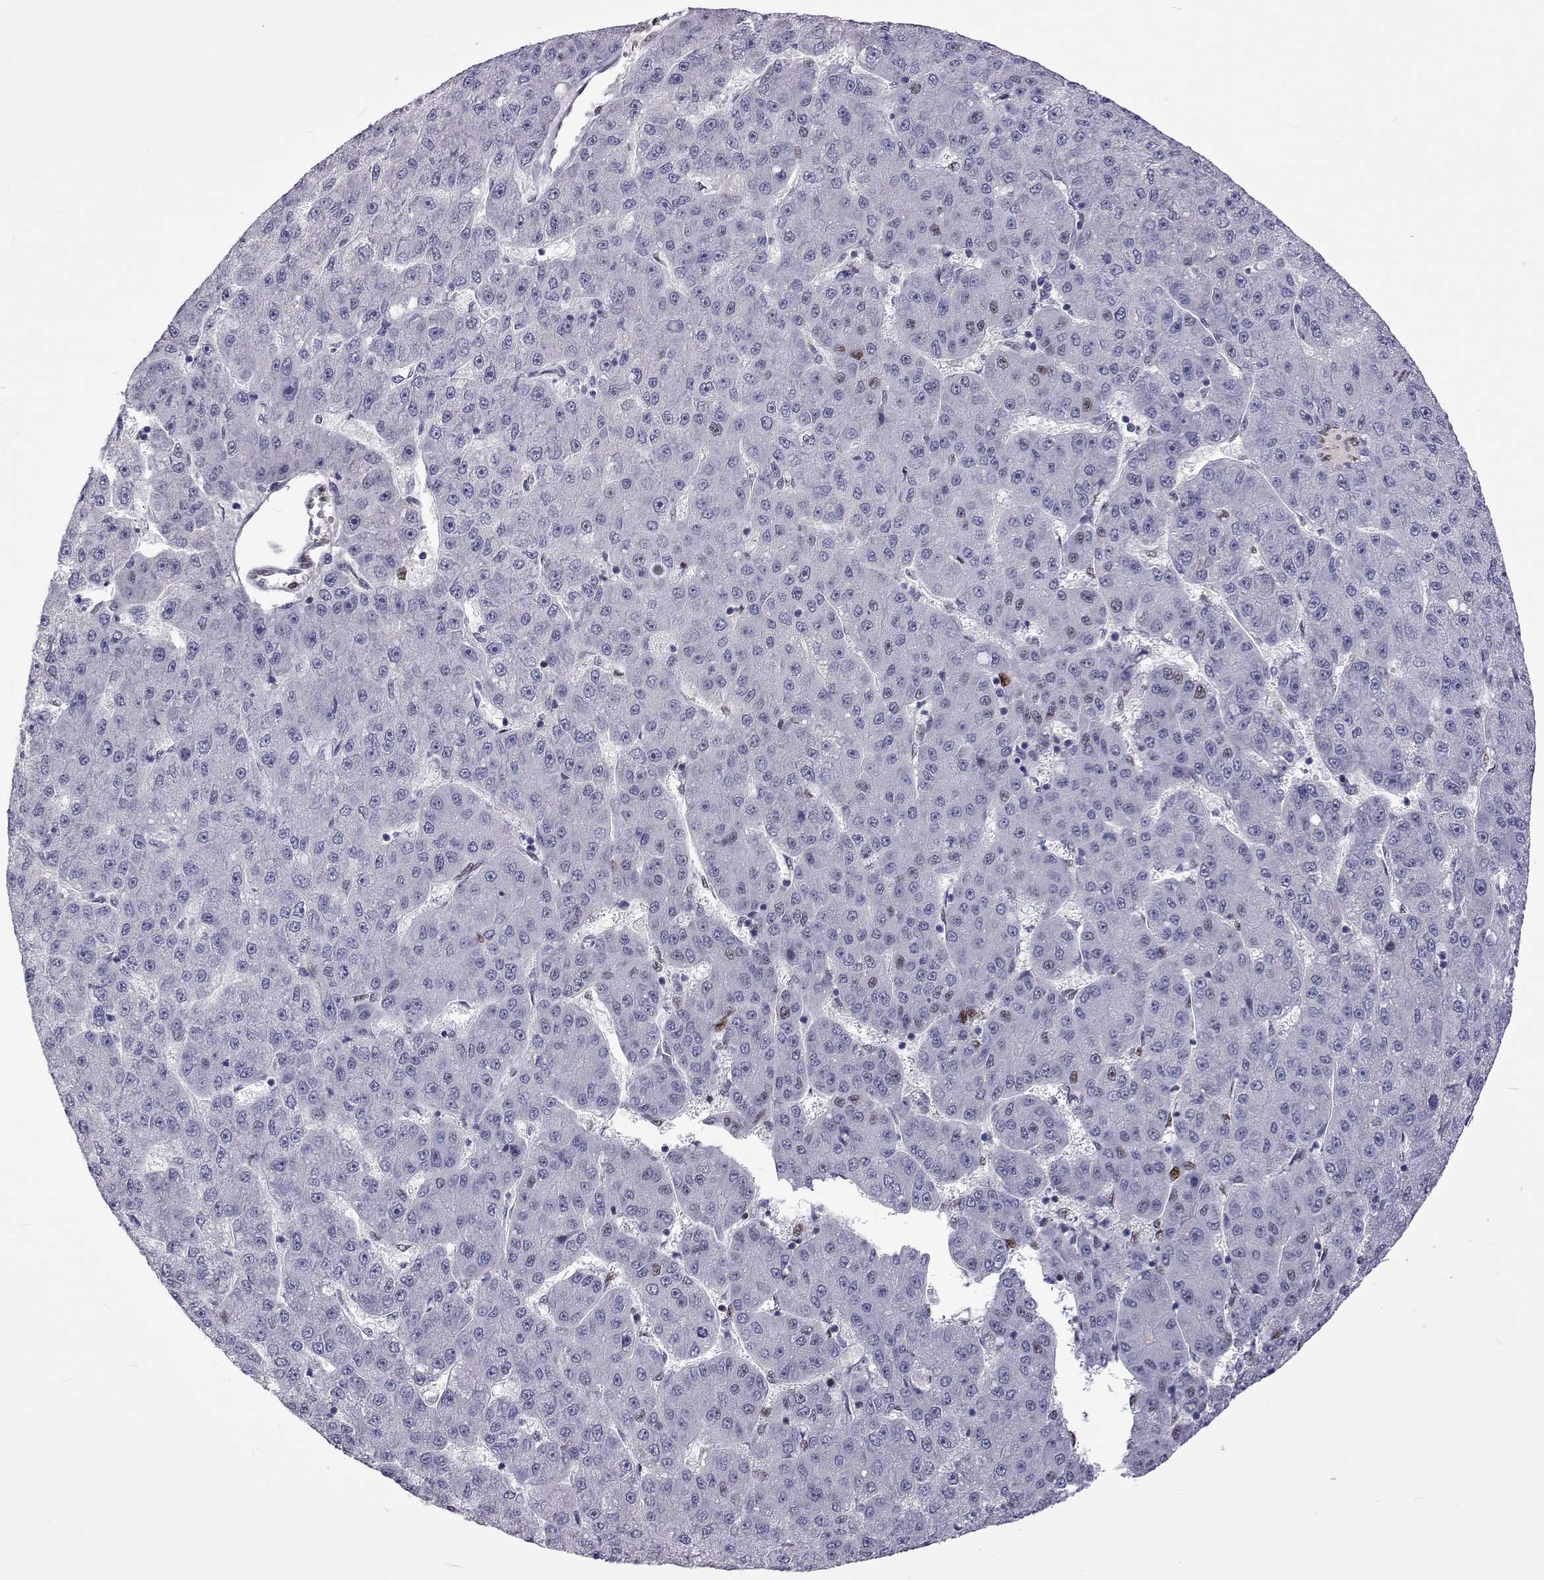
{"staining": {"intensity": "negative", "quantity": "none", "location": "none"}, "tissue": "liver cancer", "cell_type": "Tumor cells", "image_type": "cancer", "snomed": [{"axis": "morphology", "description": "Carcinoma, Hepatocellular, NOS"}, {"axis": "topography", "description": "Liver"}], "caption": "IHC of hepatocellular carcinoma (liver) displays no positivity in tumor cells.", "gene": "TCF15", "patient": {"sex": "male", "age": 67}}